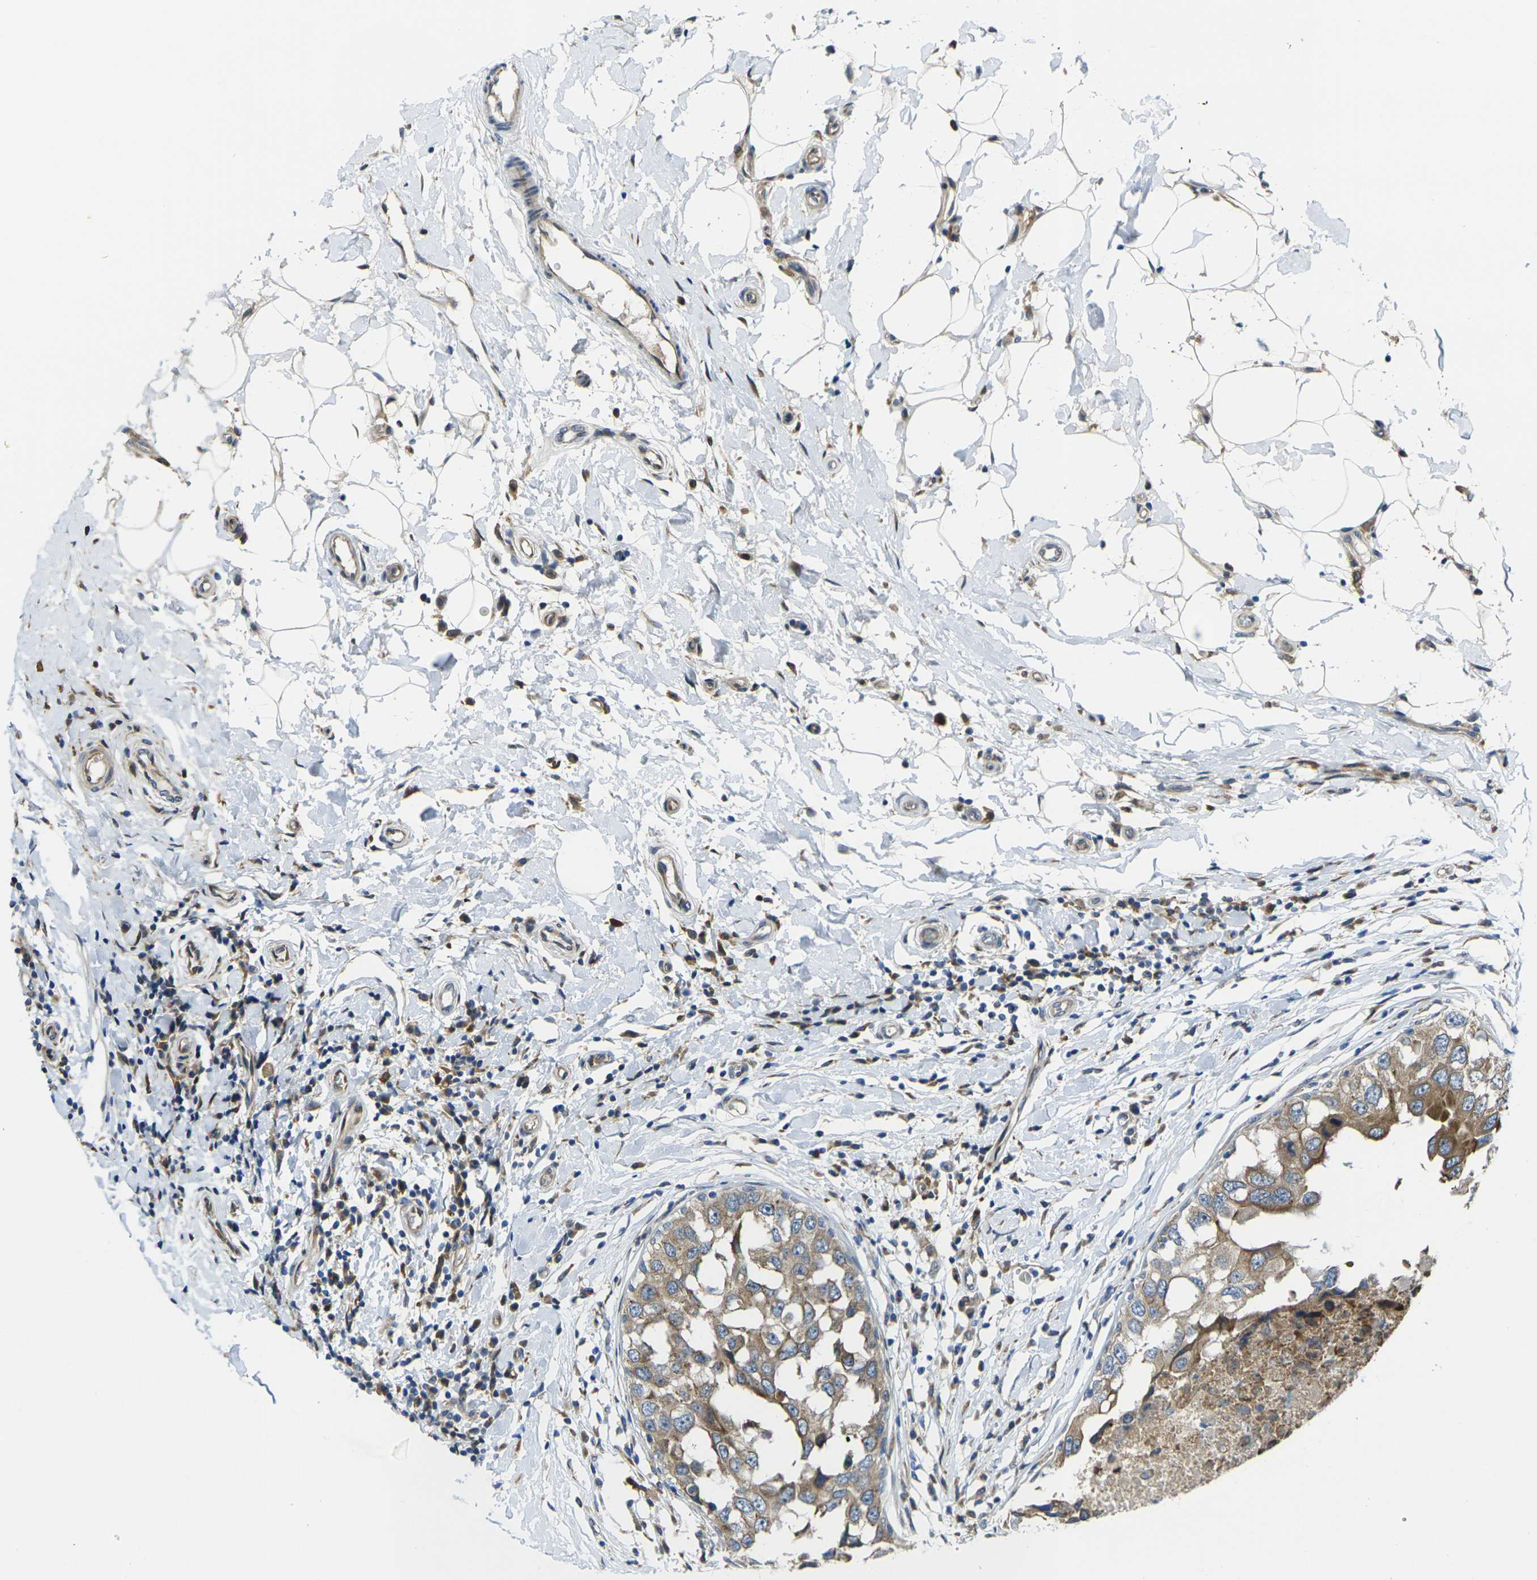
{"staining": {"intensity": "moderate", "quantity": ">75%", "location": "cytoplasmic/membranous"}, "tissue": "breast cancer", "cell_type": "Tumor cells", "image_type": "cancer", "snomed": [{"axis": "morphology", "description": "Duct carcinoma"}, {"axis": "topography", "description": "Breast"}], "caption": "Immunohistochemistry photomicrograph of breast cancer stained for a protein (brown), which displays medium levels of moderate cytoplasmic/membranous staining in about >75% of tumor cells.", "gene": "FZD1", "patient": {"sex": "female", "age": 27}}